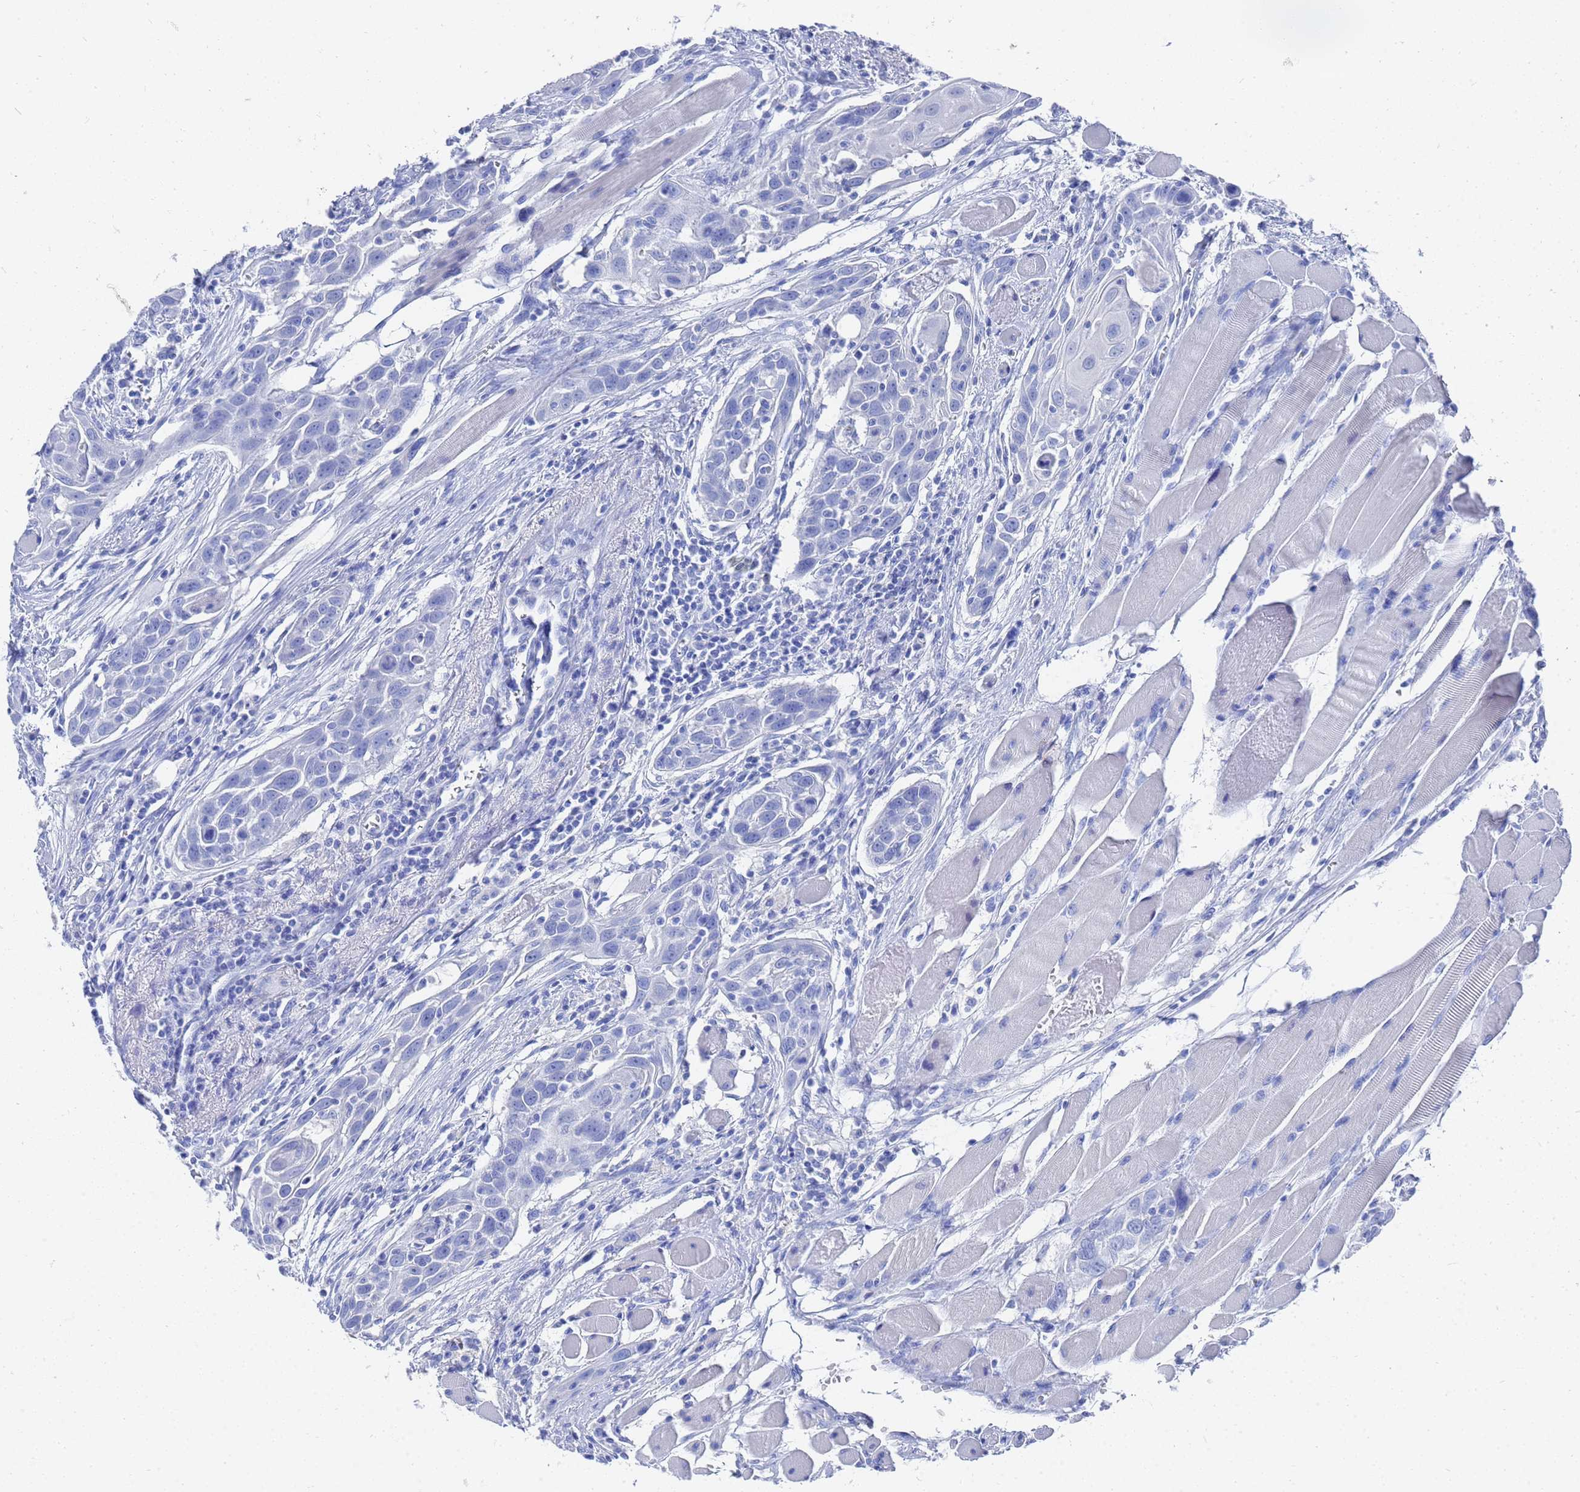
{"staining": {"intensity": "negative", "quantity": "none", "location": "none"}, "tissue": "head and neck cancer", "cell_type": "Tumor cells", "image_type": "cancer", "snomed": [{"axis": "morphology", "description": "Squamous cell carcinoma, NOS"}, {"axis": "topography", "description": "Oral tissue"}, {"axis": "topography", "description": "Head-Neck"}], "caption": "Protein analysis of head and neck cancer reveals no significant positivity in tumor cells.", "gene": "GGT1", "patient": {"sex": "female", "age": 50}}